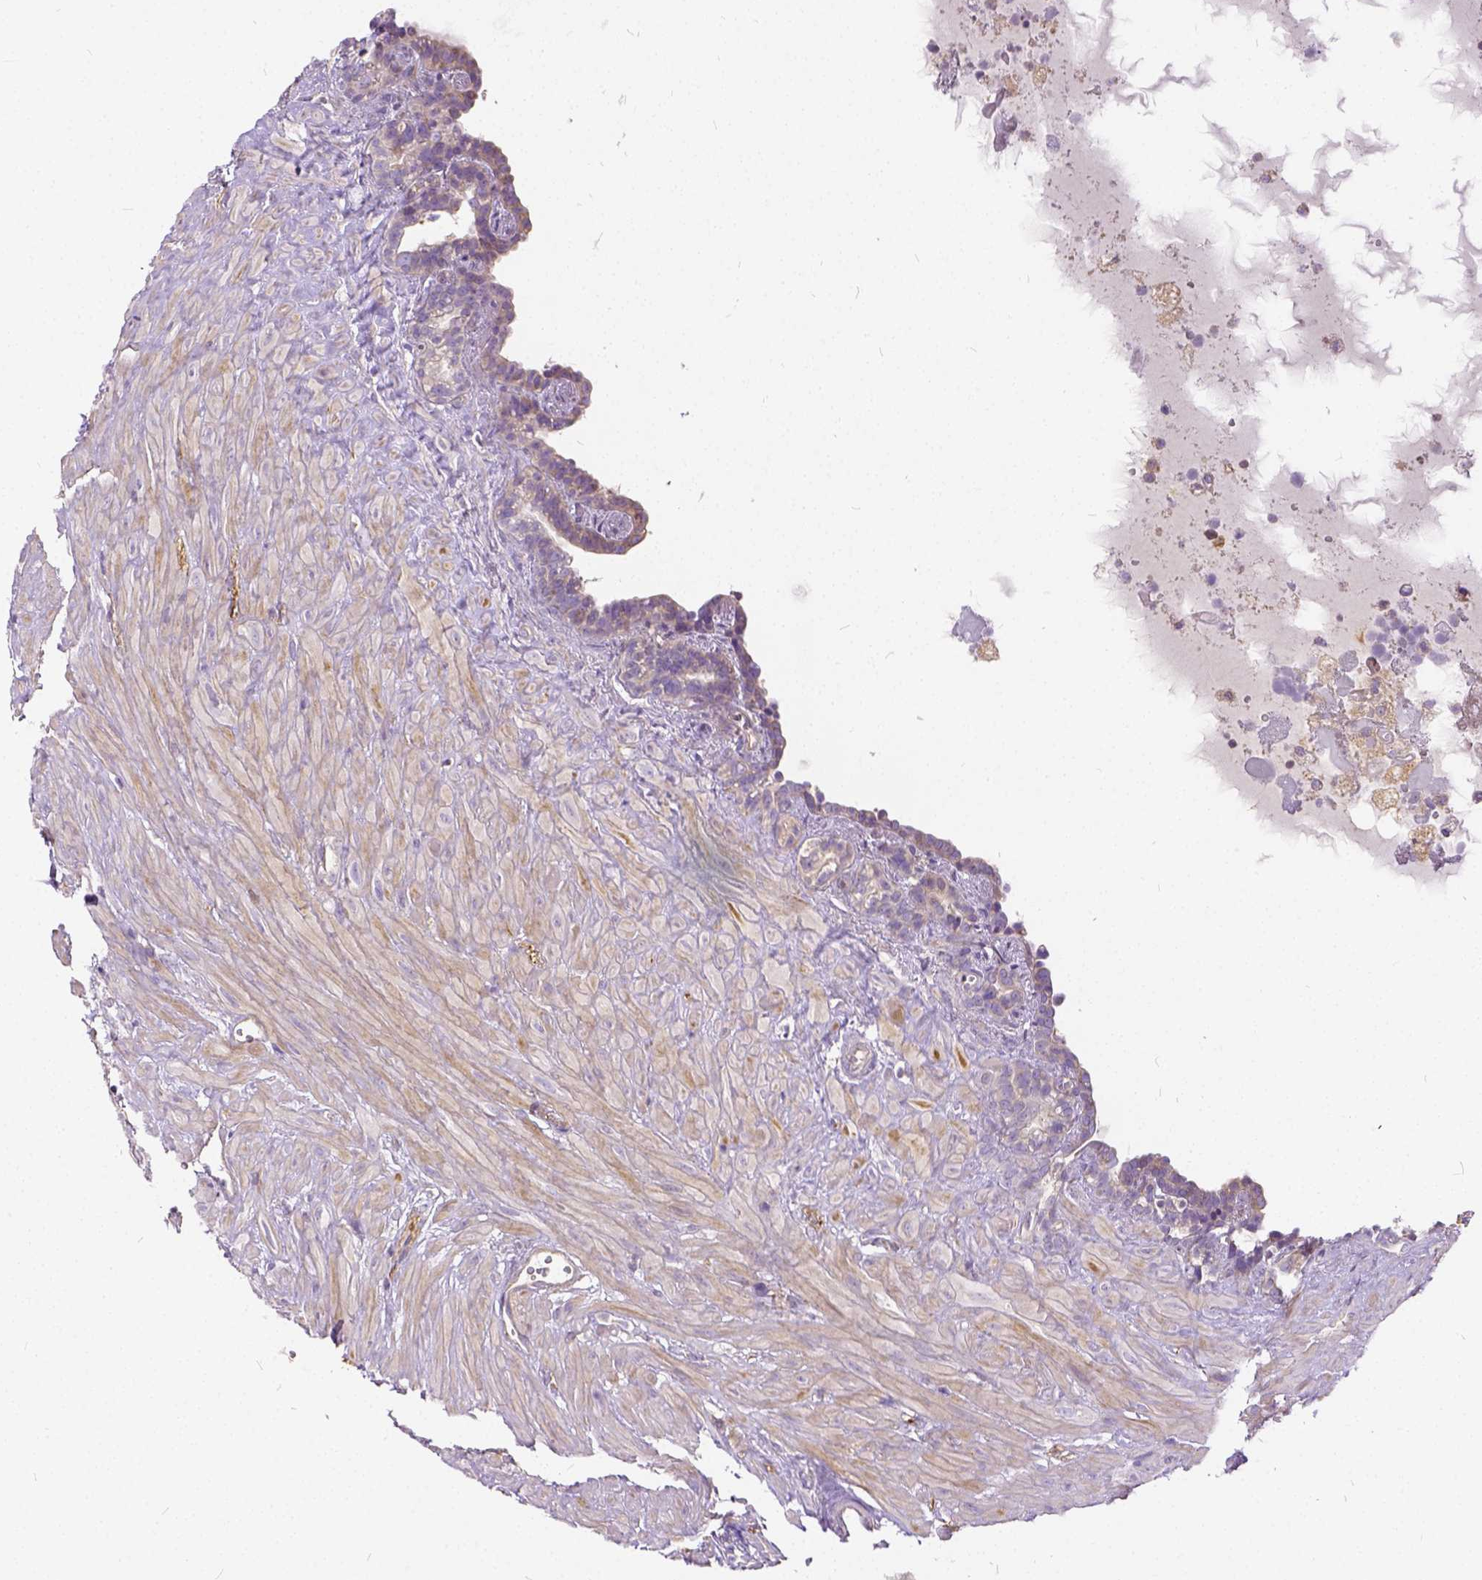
{"staining": {"intensity": "weak", "quantity": ">75%", "location": "cytoplasmic/membranous"}, "tissue": "seminal vesicle", "cell_type": "Glandular cells", "image_type": "normal", "snomed": [{"axis": "morphology", "description": "Normal tissue, NOS"}, {"axis": "topography", "description": "Seminal veicle"}], "caption": "A high-resolution image shows IHC staining of unremarkable seminal vesicle, which shows weak cytoplasmic/membranous staining in approximately >75% of glandular cells. (IHC, brightfield microscopy, high magnification).", "gene": "CADM4", "patient": {"sex": "male", "age": 76}}